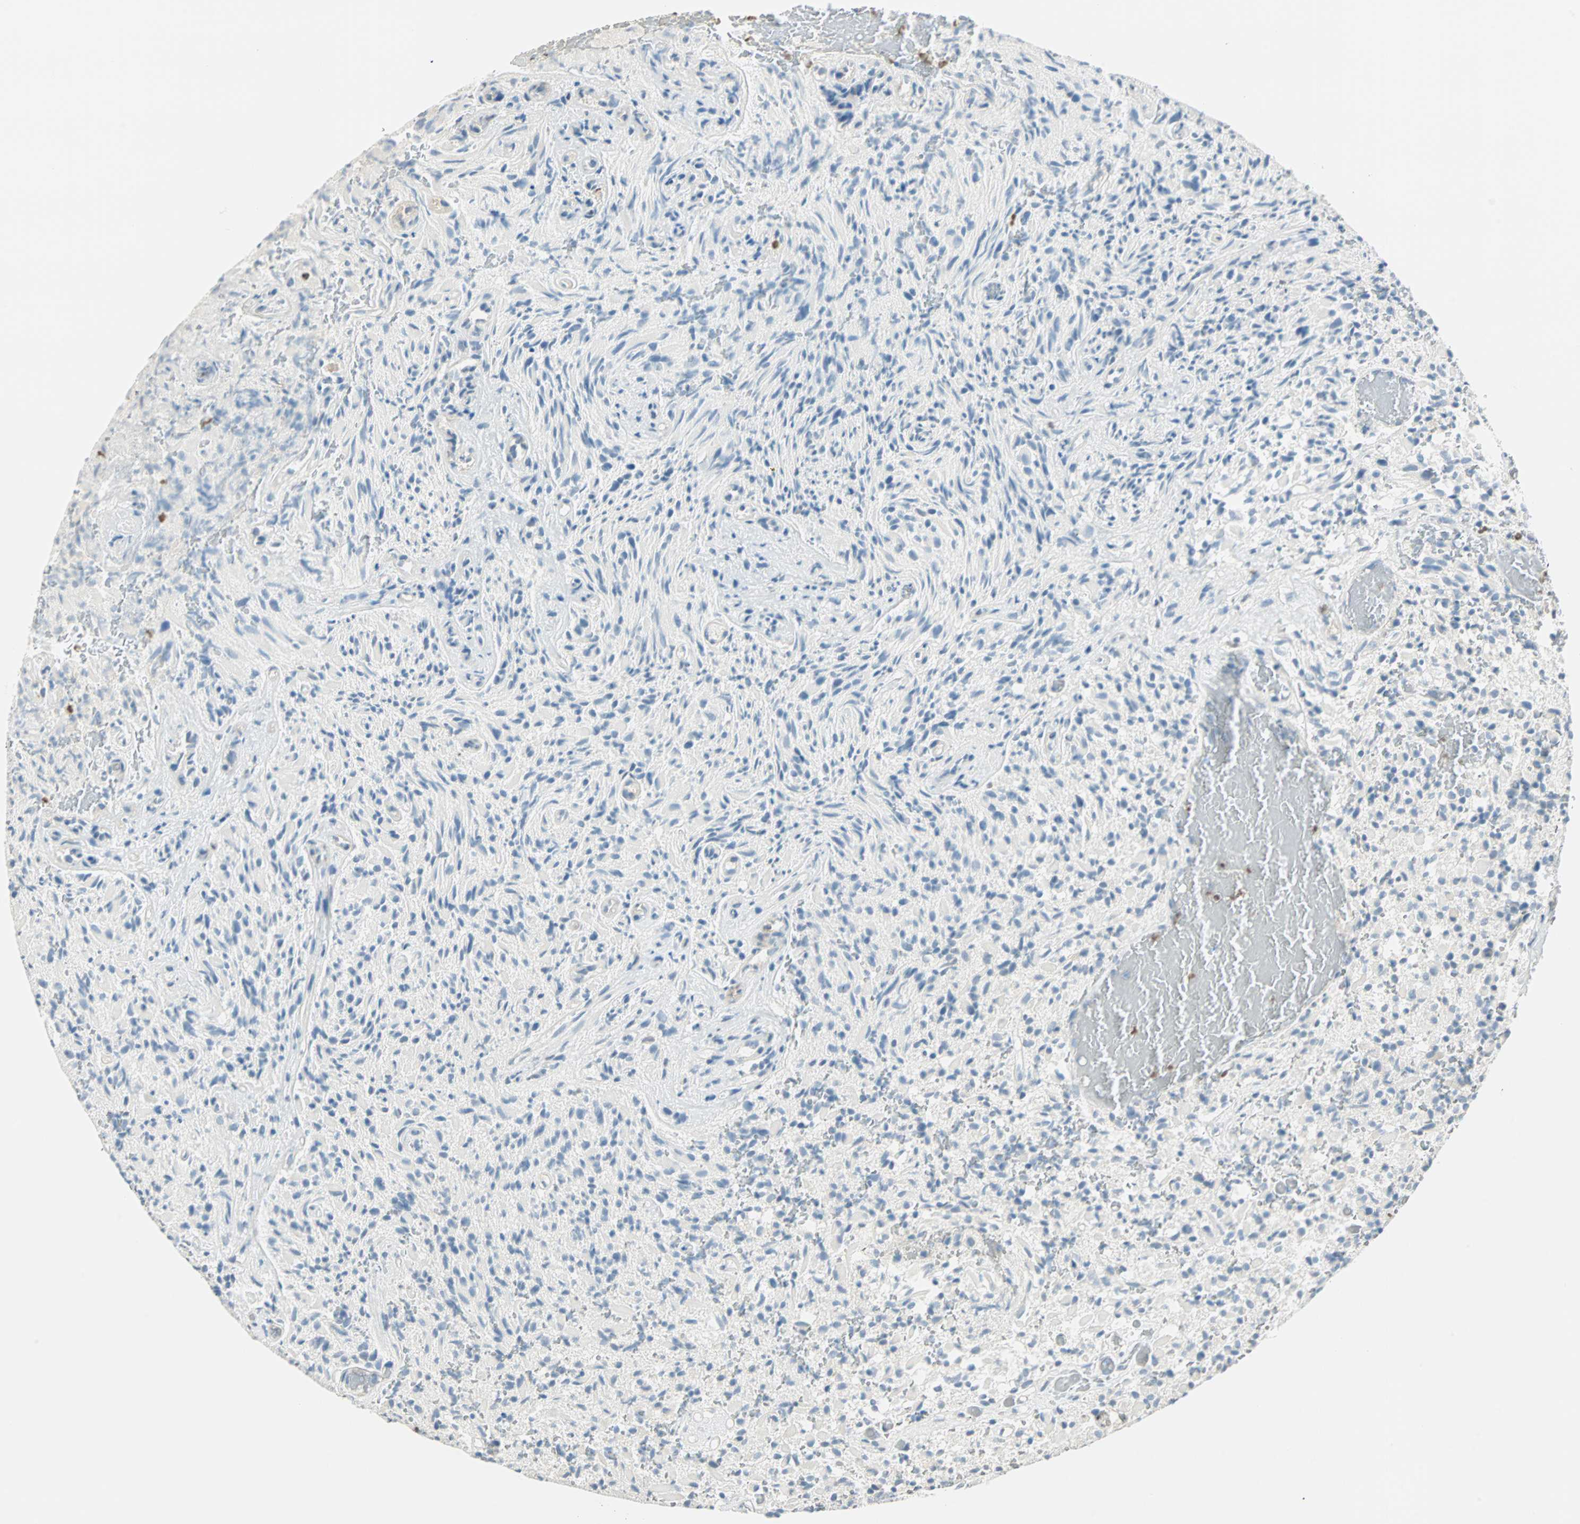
{"staining": {"intensity": "negative", "quantity": "none", "location": "none"}, "tissue": "glioma", "cell_type": "Tumor cells", "image_type": "cancer", "snomed": [{"axis": "morphology", "description": "Glioma, malignant, High grade"}, {"axis": "topography", "description": "Brain"}], "caption": "Malignant glioma (high-grade) was stained to show a protein in brown. There is no significant staining in tumor cells.", "gene": "MLLT10", "patient": {"sex": "male", "age": 71}}